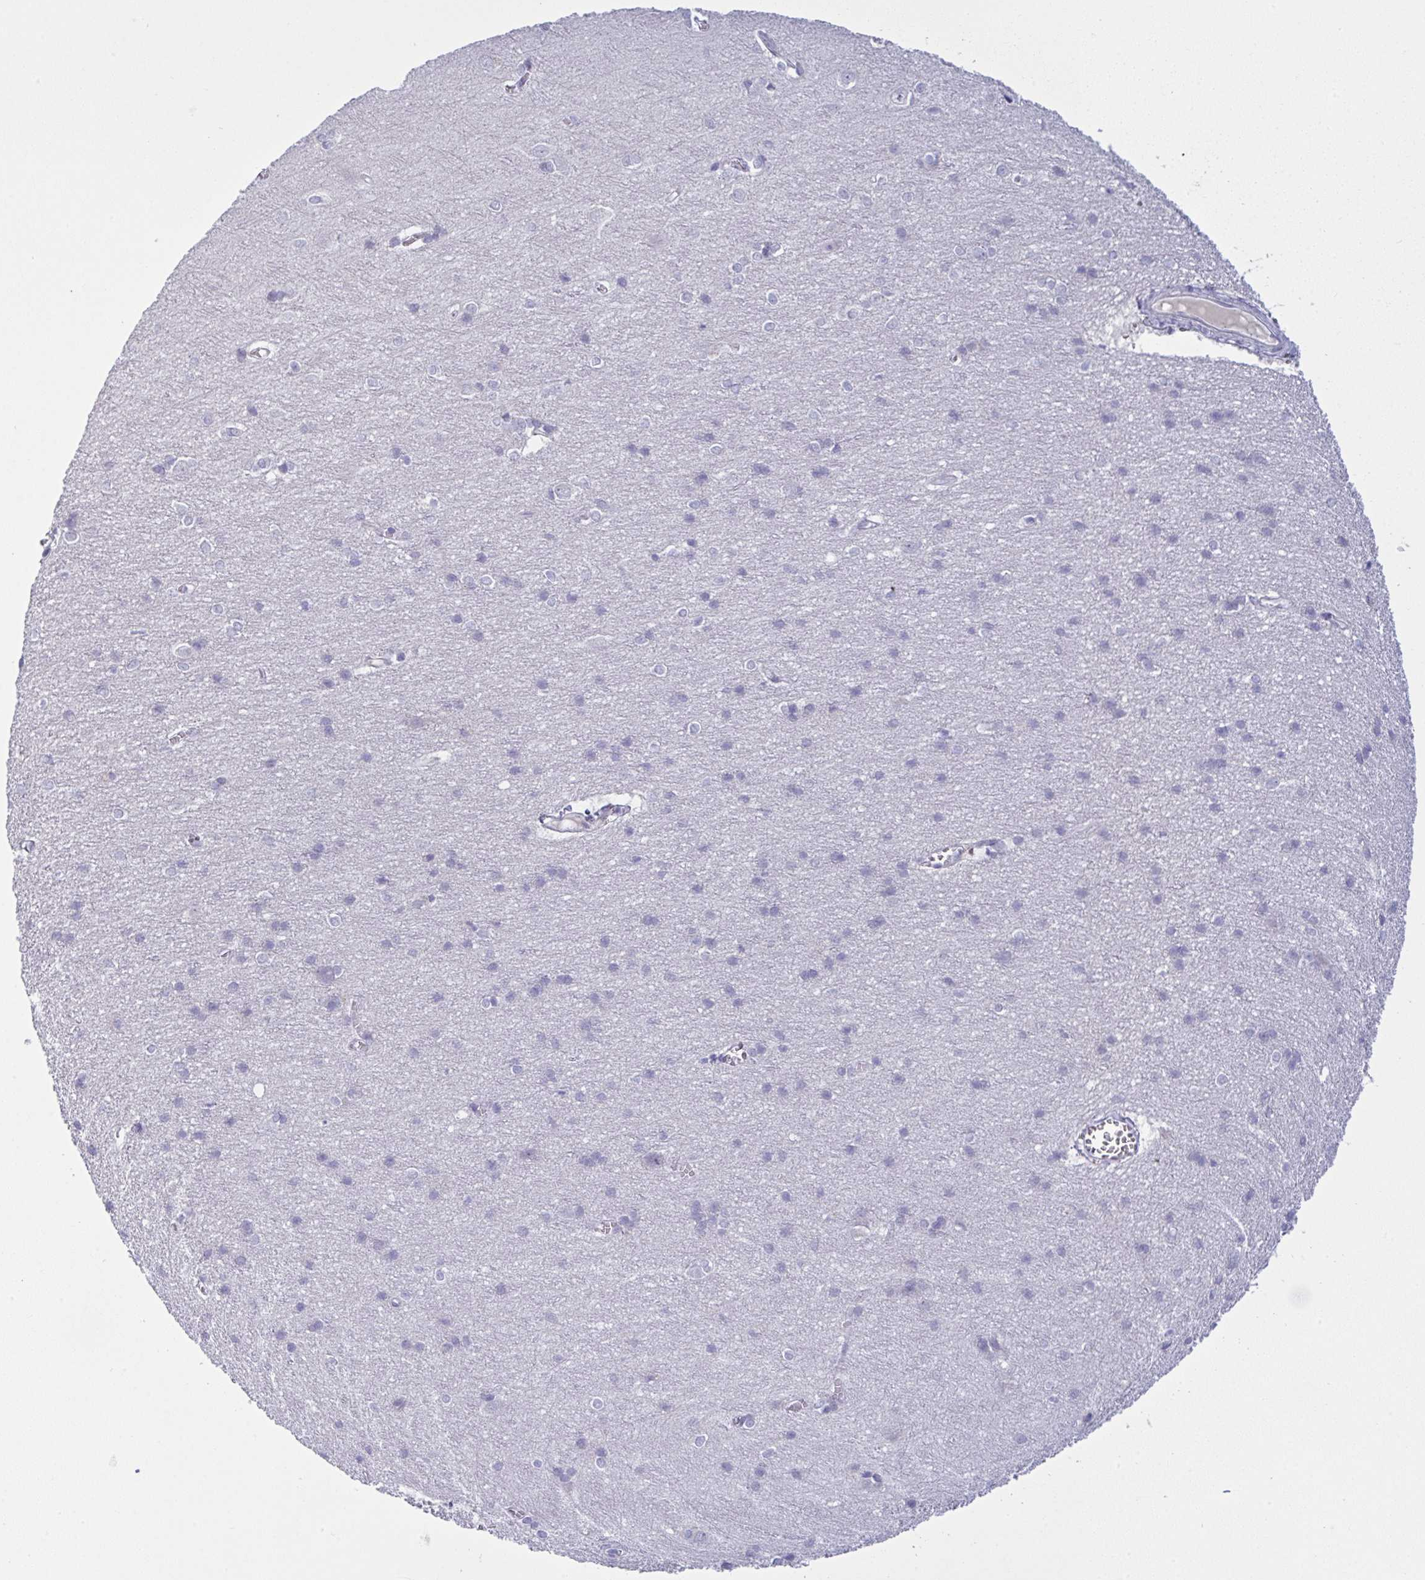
{"staining": {"intensity": "negative", "quantity": "none", "location": "none"}, "tissue": "cerebral cortex", "cell_type": "Endothelial cells", "image_type": "normal", "snomed": [{"axis": "morphology", "description": "Normal tissue, NOS"}, {"axis": "topography", "description": "Cerebral cortex"}], "caption": "Immunohistochemical staining of unremarkable cerebral cortex shows no significant expression in endothelial cells.", "gene": "TENT5D", "patient": {"sex": "male", "age": 37}}